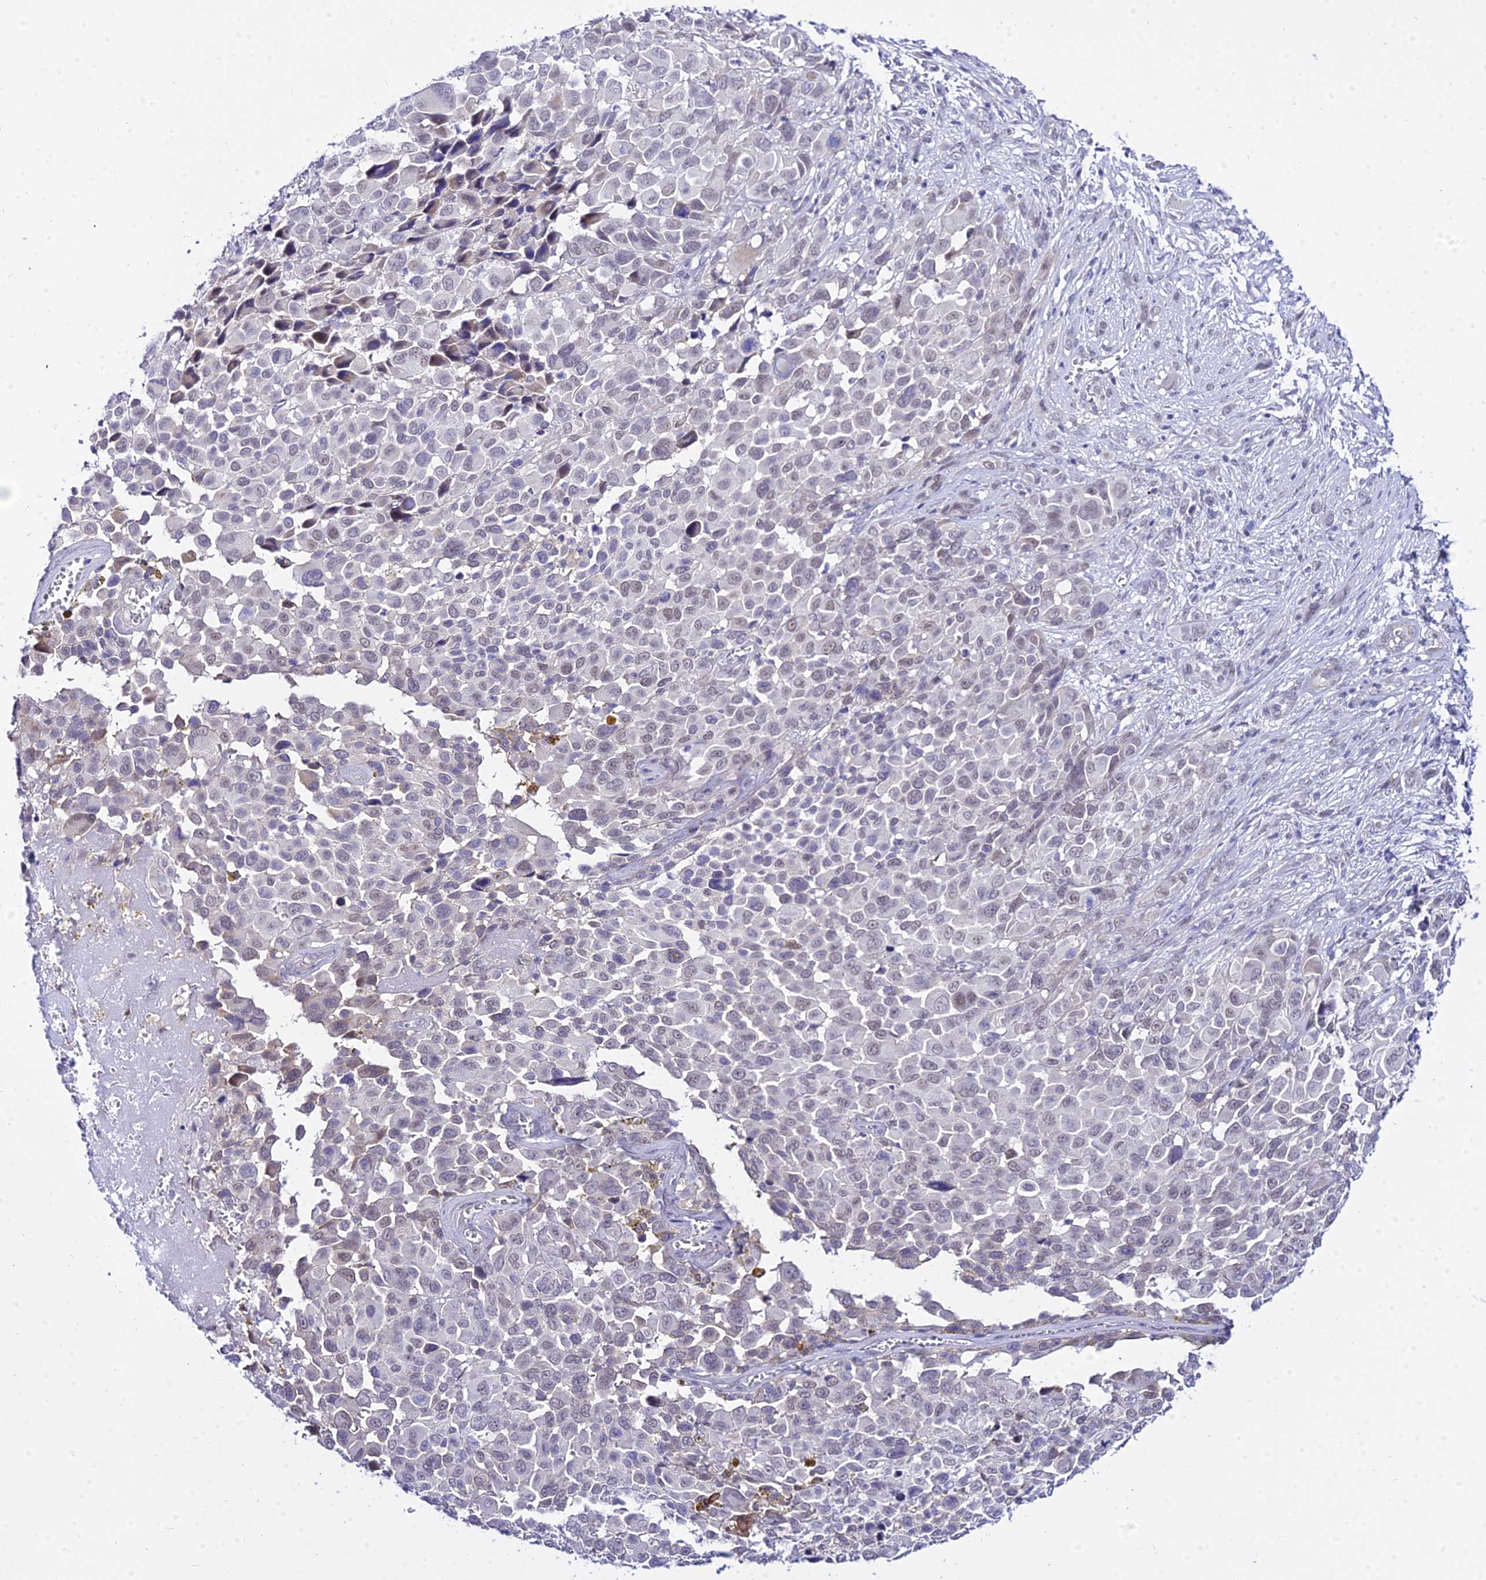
{"staining": {"intensity": "weak", "quantity": "<25%", "location": "nuclear"}, "tissue": "melanoma", "cell_type": "Tumor cells", "image_type": "cancer", "snomed": [{"axis": "morphology", "description": "Malignant melanoma, NOS"}, {"axis": "topography", "description": "Skin of trunk"}], "caption": "Immunohistochemical staining of melanoma exhibits no significant expression in tumor cells.", "gene": "ZNF628", "patient": {"sex": "male", "age": 71}}